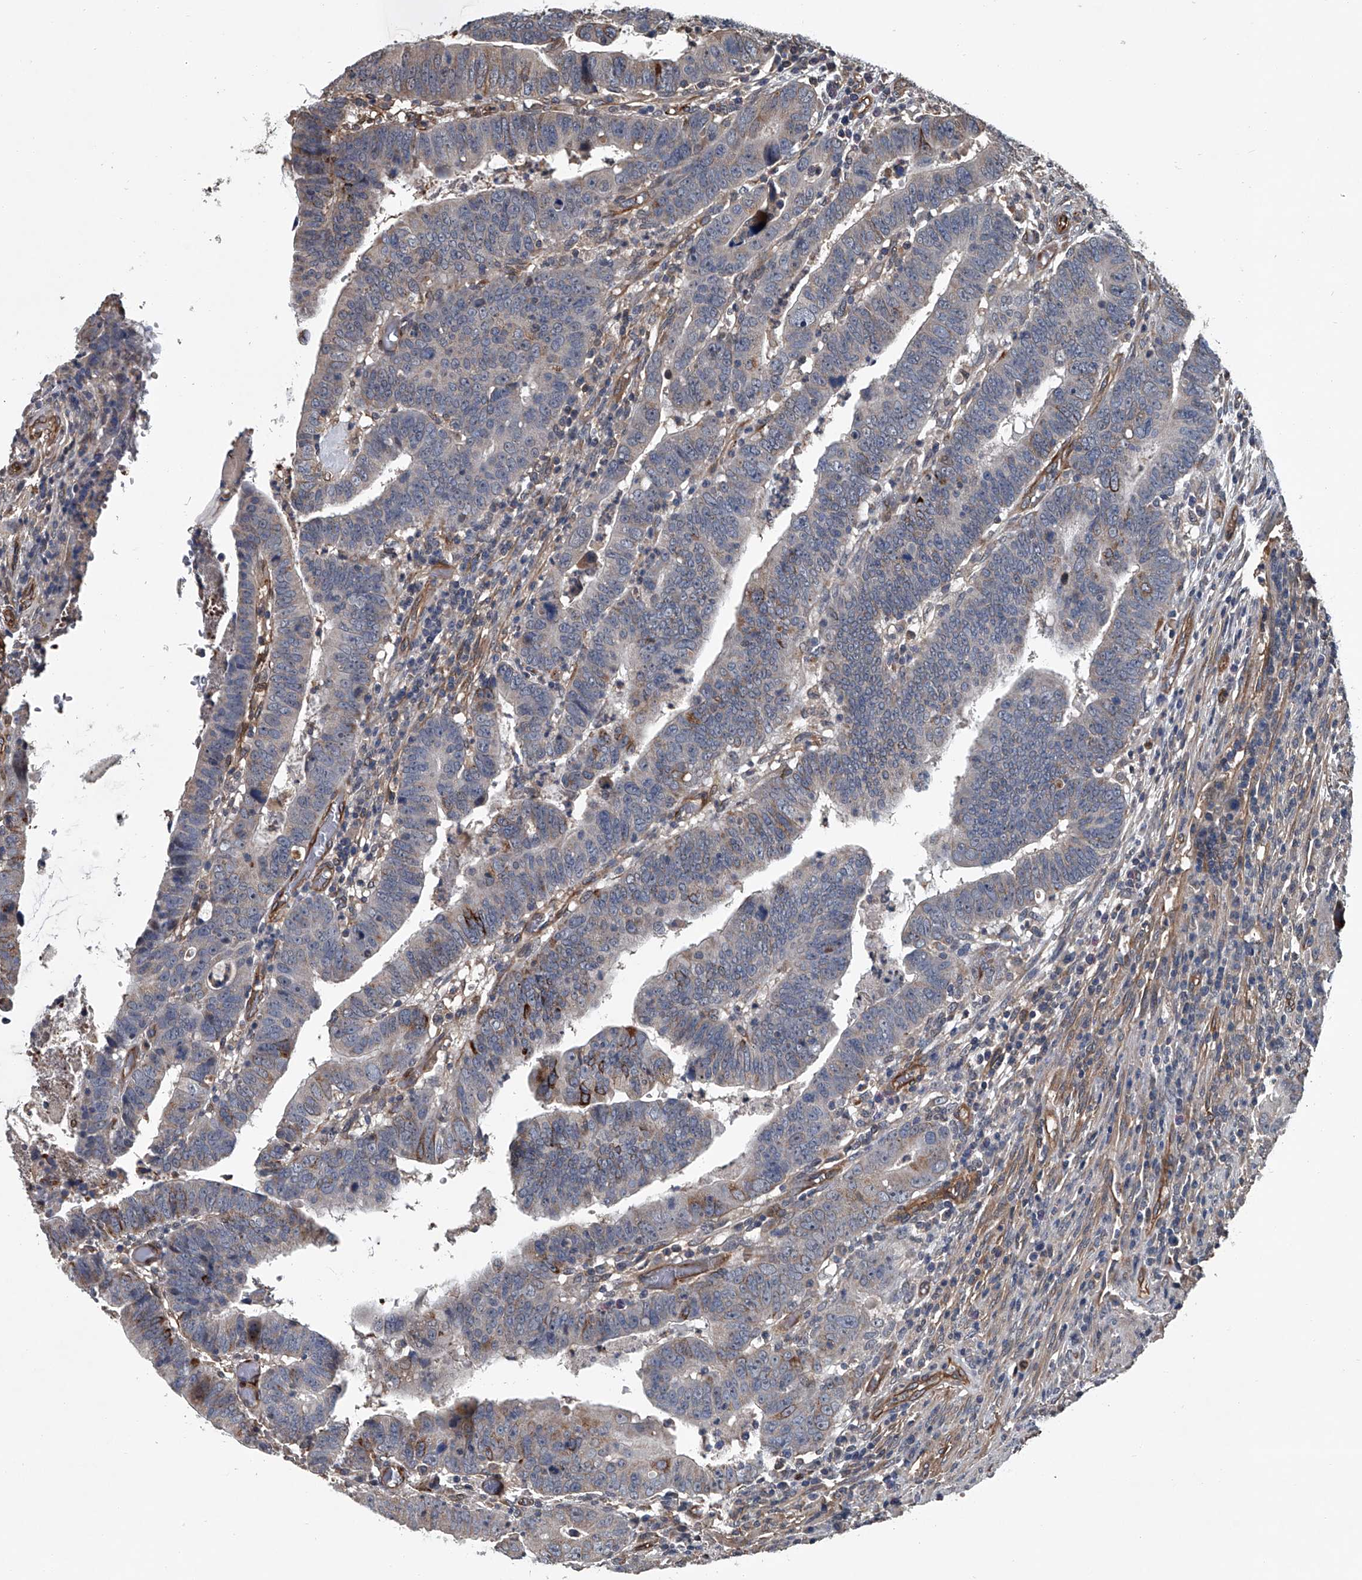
{"staining": {"intensity": "negative", "quantity": "none", "location": "none"}, "tissue": "colorectal cancer", "cell_type": "Tumor cells", "image_type": "cancer", "snomed": [{"axis": "morphology", "description": "Normal tissue, NOS"}, {"axis": "morphology", "description": "Adenocarcinoma, NOS"}, {"axis": "topography", "description": "Rectum"}], "caption": "Immunohistochemical staining of human colorectal adenocarcinoma reveals no significant expression in tumor cells.", "gene": "LDLRAD2", "patient": {"sex": "female", "age": 65}}